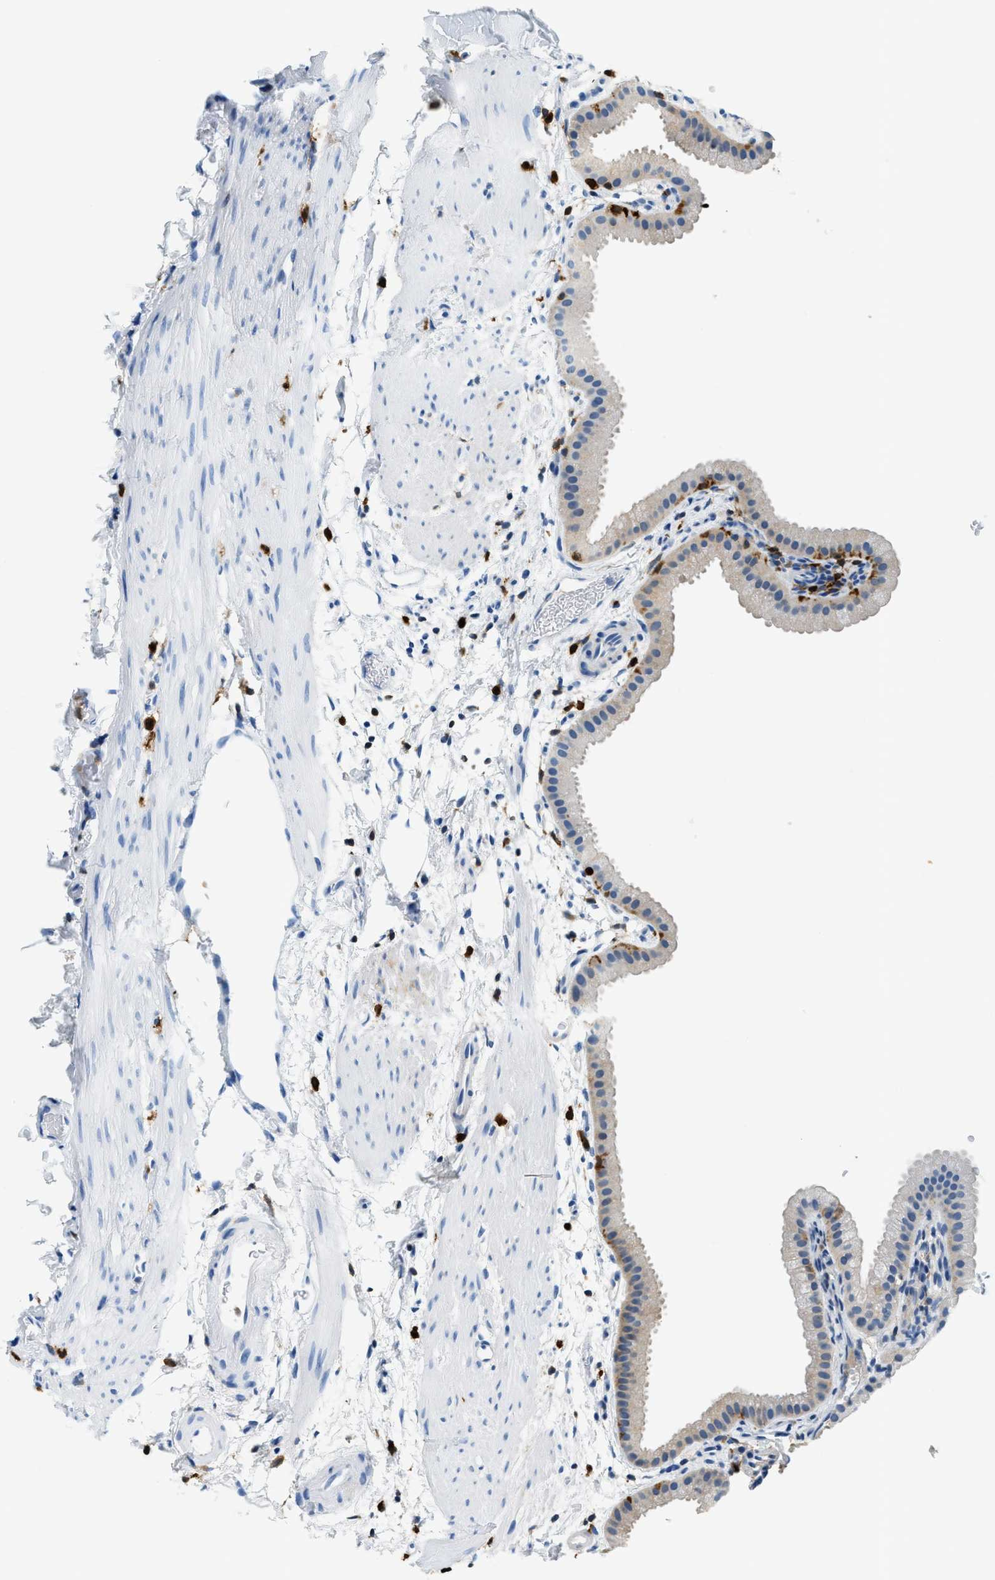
{"staining": {"intensity": "moderate", "quantity": "<25%", "location": "cytoplasmic/membranous"}, "tissue": "gallbladder", "cell_type": "Glandular cells", "image_type": "normal", "snomed": [{"axis": "morphology", "description": "Normal tissue, NOS"}, {"axis": "topography", "description": "Gallbladder"}], "caption": "Approximately <25% of glandular cells in benign gallbladder exhibit moderate cytoplasmic/membranous protein expression as visualized by brown immunohistochemical staining.", "gene": "CAPG", "patient": {"sex": "female", "age": 64}}